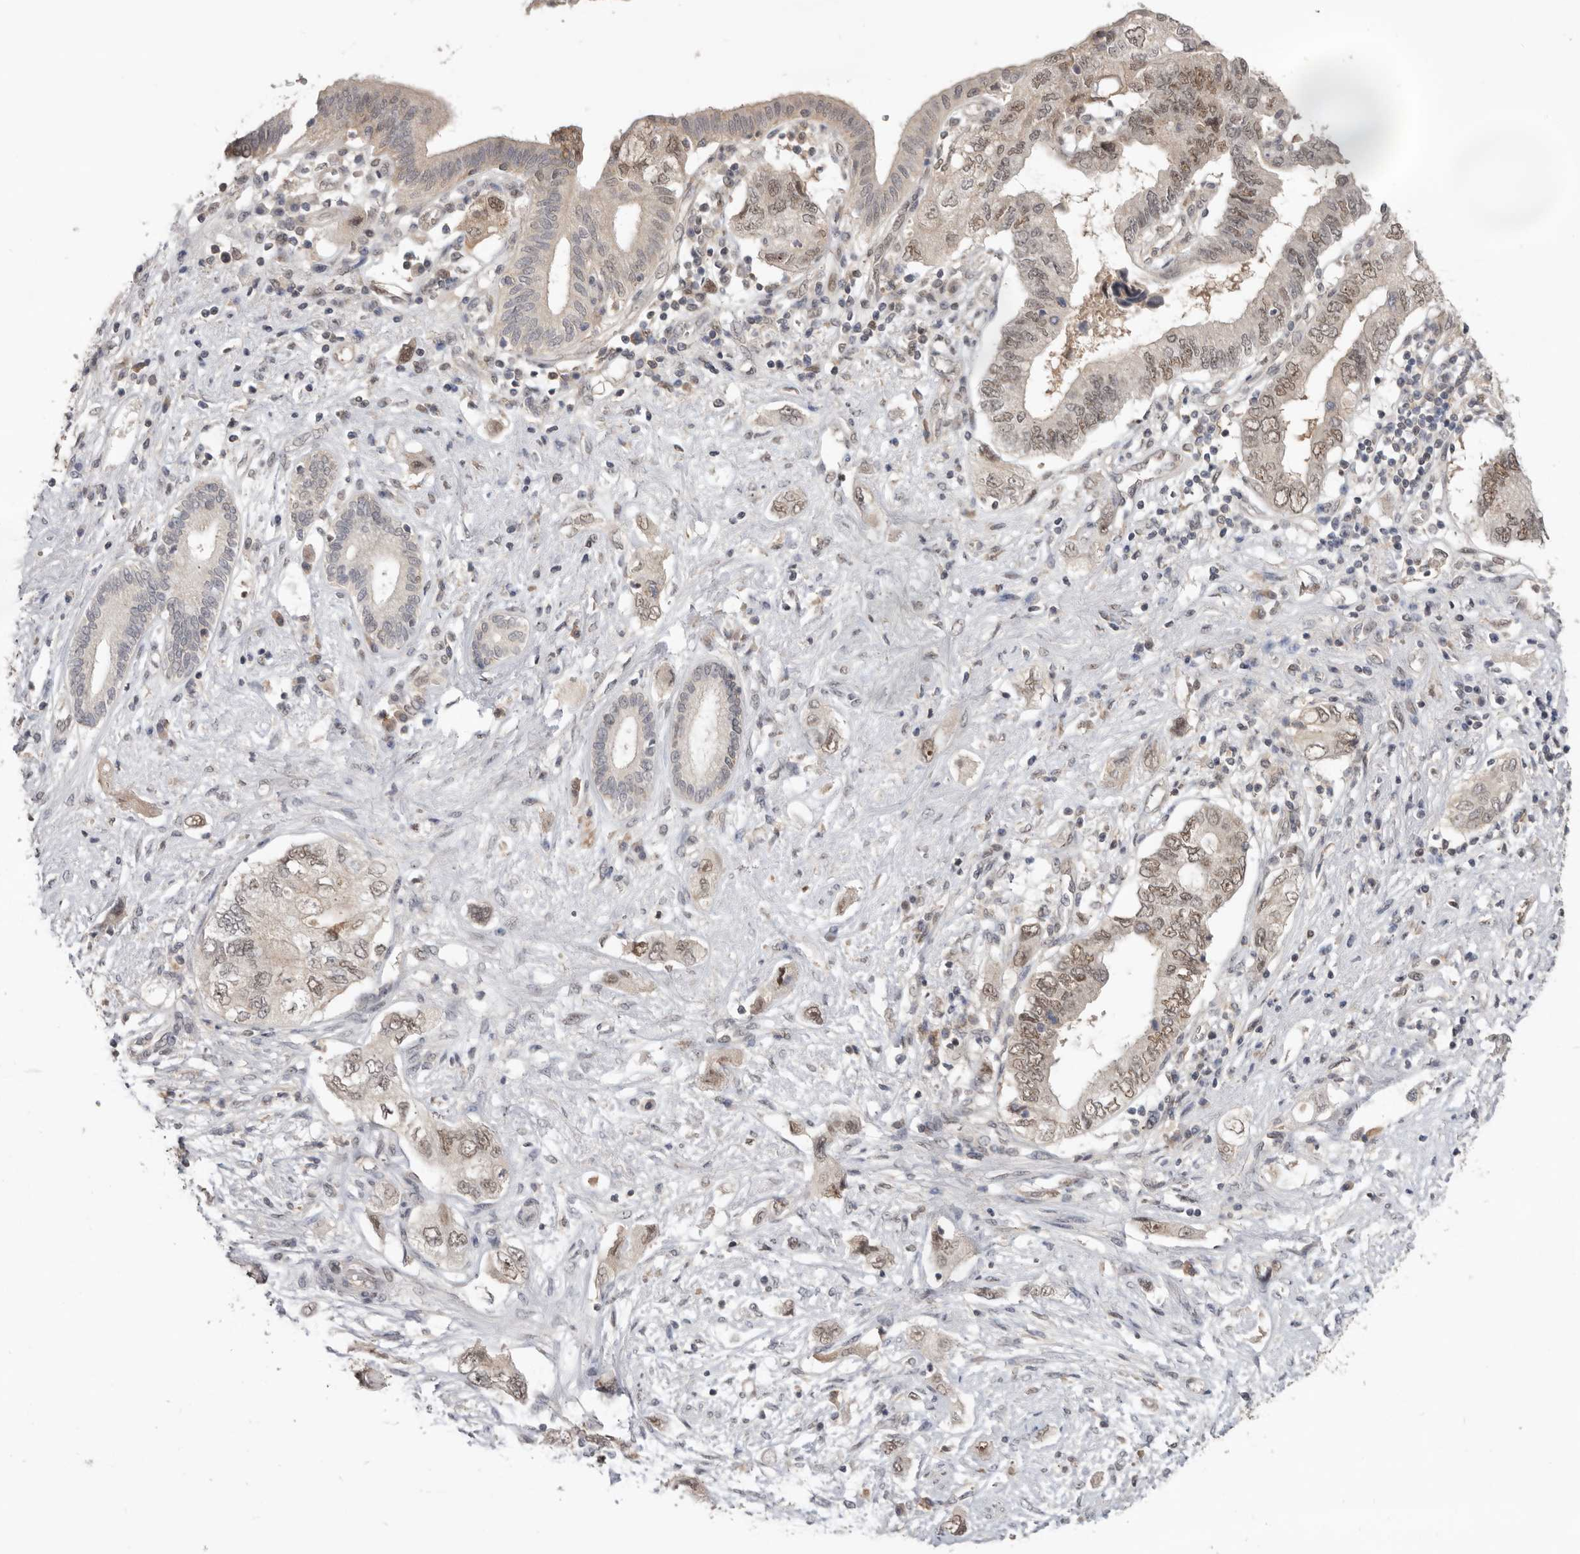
{"staining": {"intensity": "weak", "quantity": "25%-75%", "location": "cytoplasmic/membranous,nuclear"}, "tissue": "pancreatic cancer", "cell_type": "Tumor cells", "image_type": "cancer", "snomed": [{"axis": "morphology", "description": "Adenocarcinoma, NOS"}, {"axis": "topography", "description": "Pancreas"}], "caption": "Protein staining of pancreatic adenocarcinoma tissue displays weak cytoplasmic/membranous and nuclear positivity in about 25%-75% of tumor cells.", "gene": "BRCA2", "patient": {"sex": "female", "age": 73}}